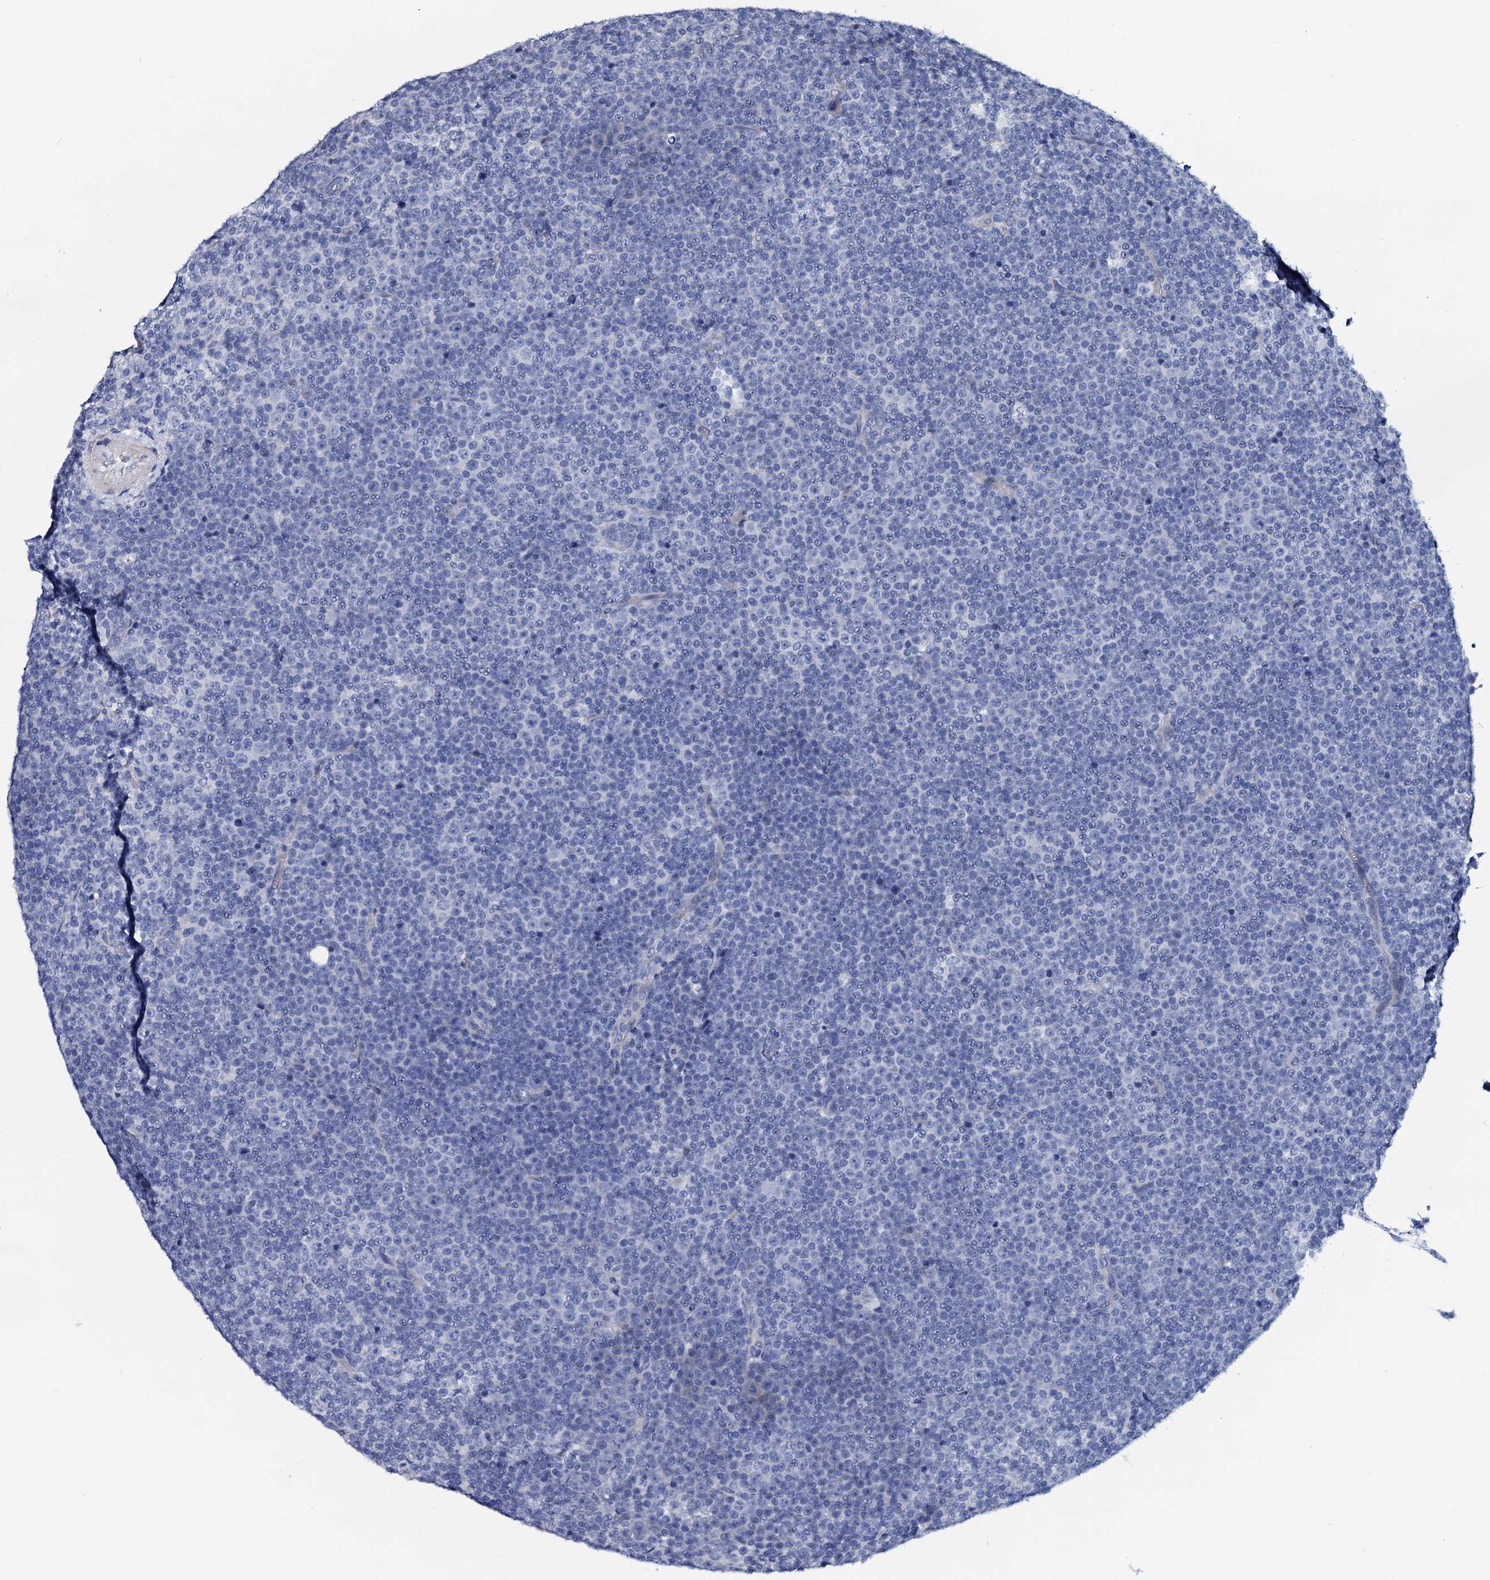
{"staining": {"intensity": "negative", "quantity": "none", "location": "none"}, "tissue": "lymphoma", "cell_type": "Tumor cells", "image_type": "cancer", "snomed": [{"axis": "morphology", "description": "Malignant lymphoma, non-Hodgkin's type, Low grade"}, {"axis": "topography", "description": "Lymph node"}], "caption": "Protein analysis of lymphoma reveals no significant staining in tumor cells.", "gene": "GYS2", "patient": {"sex": "female", "age": 67}}